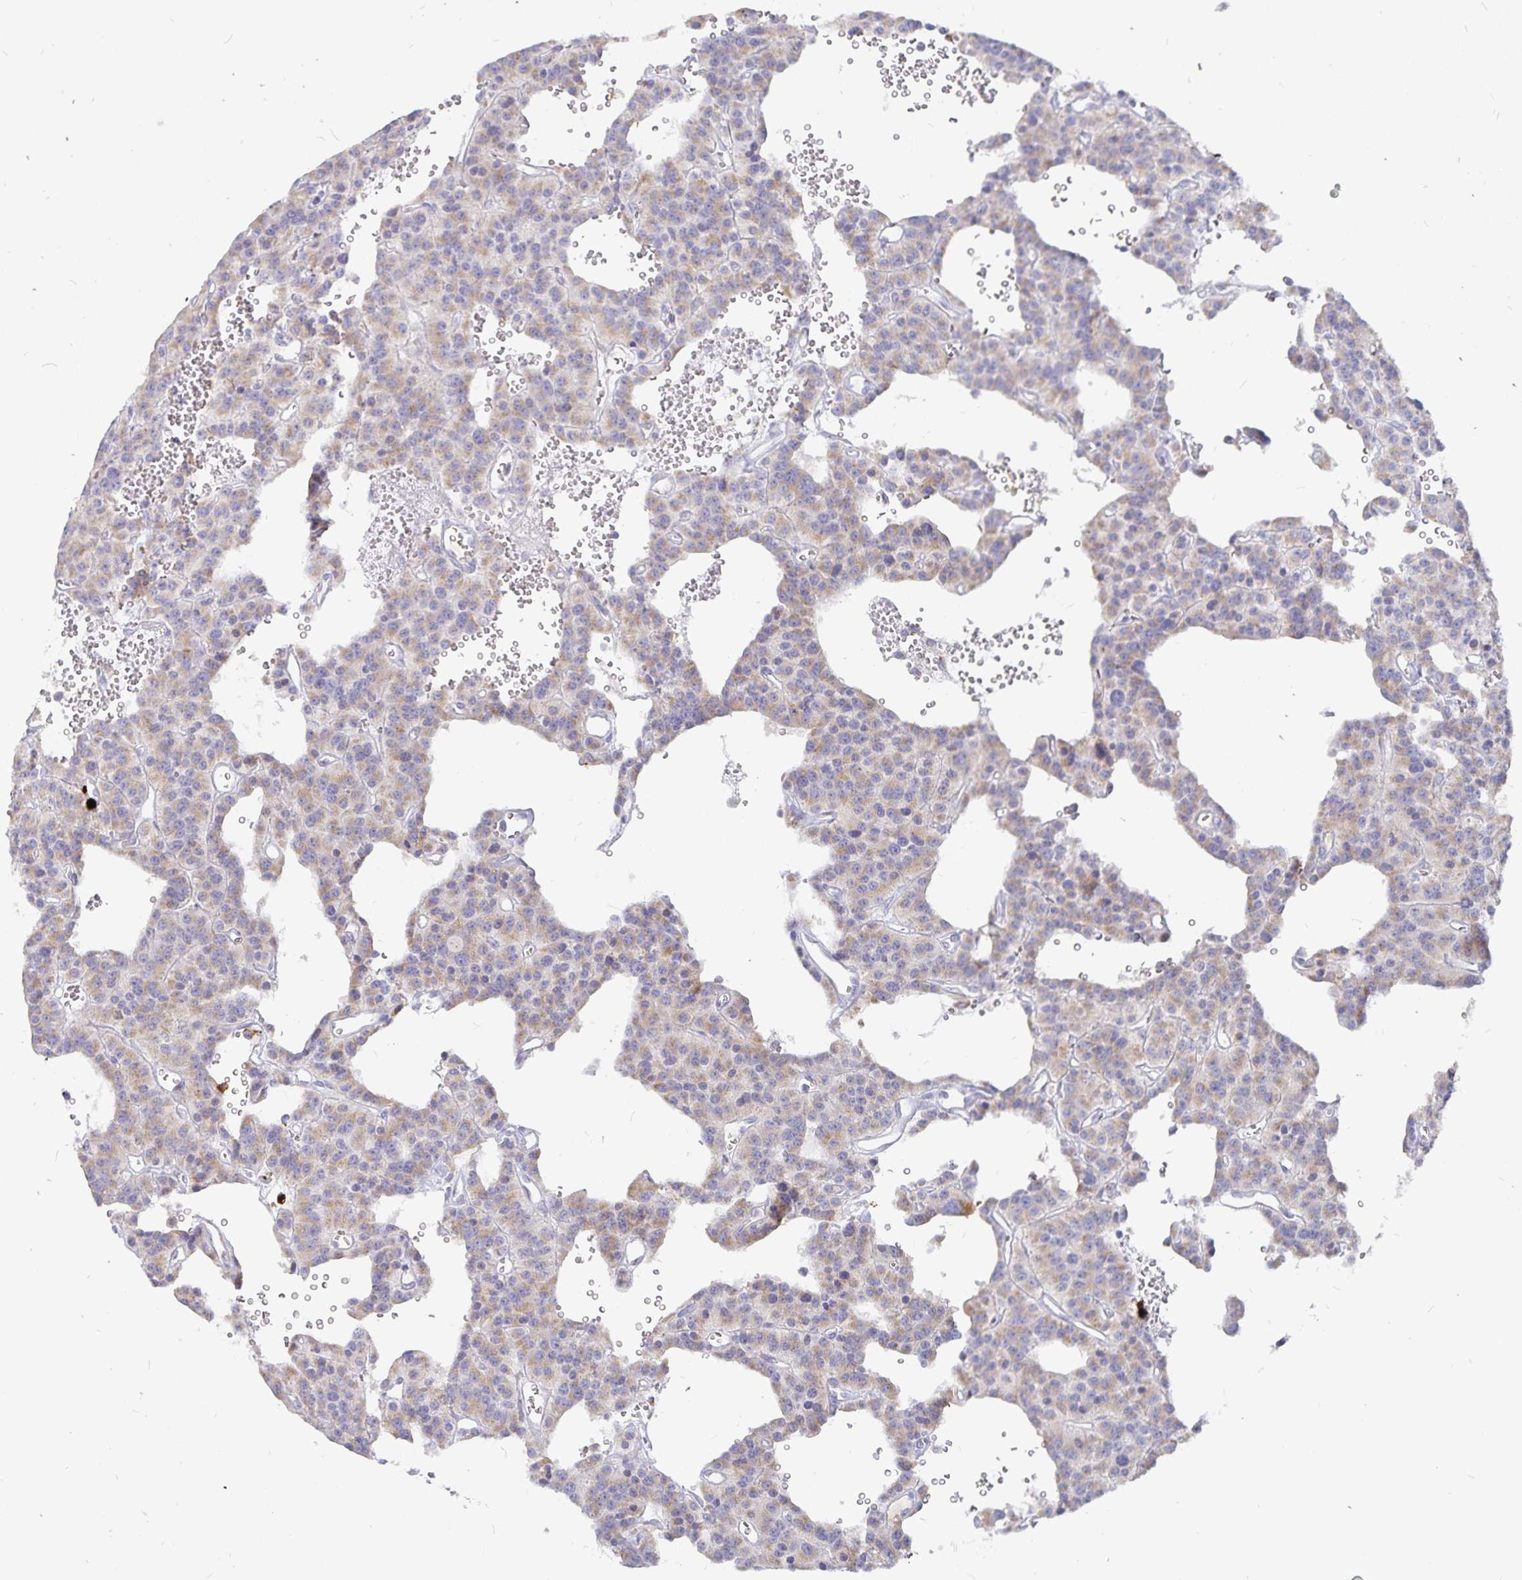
{"staining": {"intensity": "weak", "quantity": "25%-75%", "location": "cytoplasmic/membranous"}, "tissue": "carcinoid", "cell_type": "Tumor cells", "image_type": "cancer", "snomed": [{"axis": "morphology", "description": "Carcinoid, malignant, NOS"}, {"axis": "topography", "description": "Lung"}], "caption": "The micrograph reveals staining of malignant carcinoid, revealing weak cytoplasmic/membranous protein staining (brown color) within tumor cells.", "gene": "PKHD1", "patient": {"sex": "female", "age": 71}}